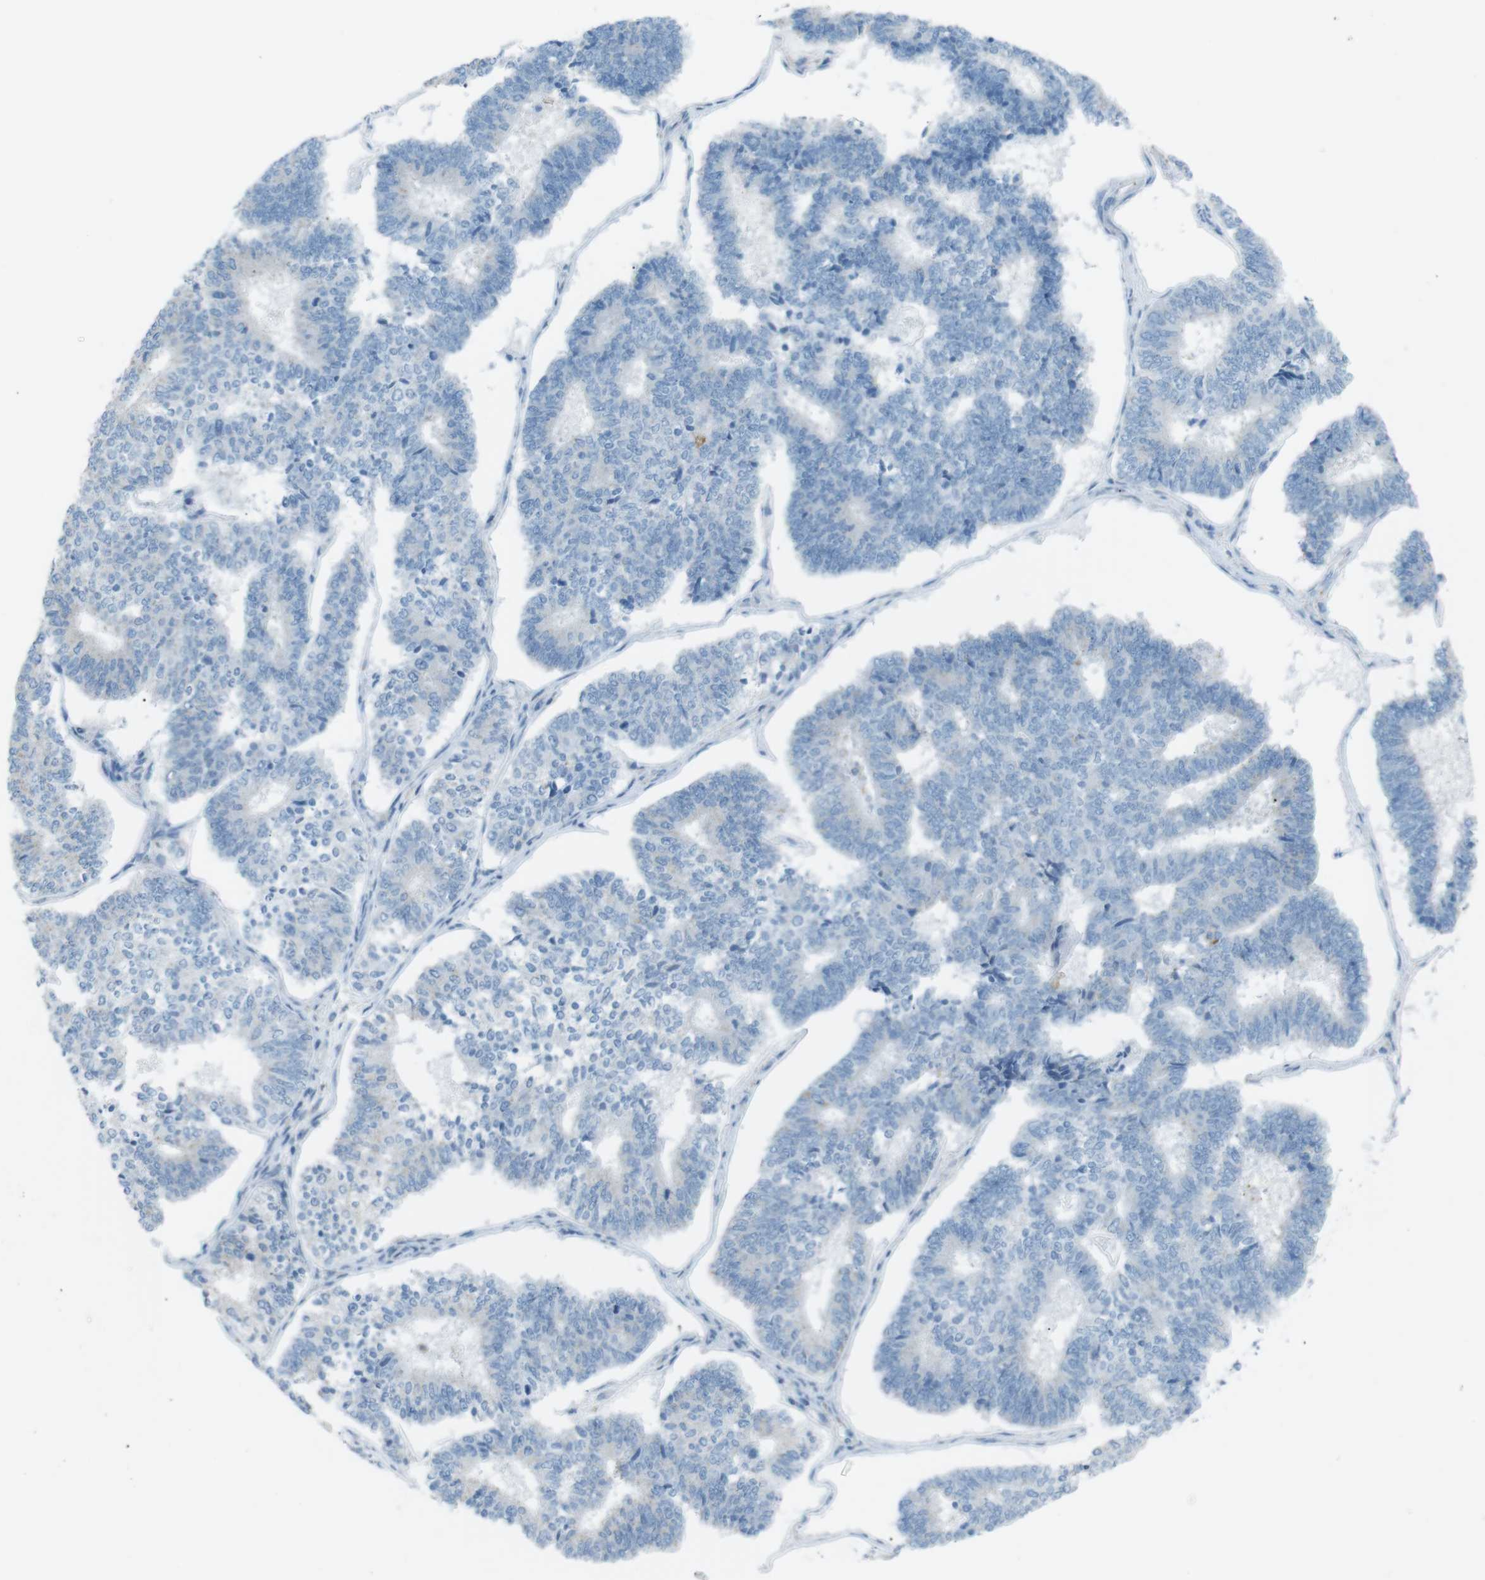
{"staining": {"intensity": "negative", "quantity": "none", "location": "none"}, "tissue": "endometrial cancer", "cell_type": "Tumor cells", "image_type": "cancer", "snomed": [{"axis": "morphology", "description": "Adenocarcinoma, NOS"}, {"axis": "topography", "description": "Endometrium"}], "caption": "DAB (3,3'-diaminobenzidine) immunohistochemical staining of endometrial cancer reveals no significant positivity in tumor cells.", "gene": "VAMP1", "patient": {"sex": "female", "age": 70}}